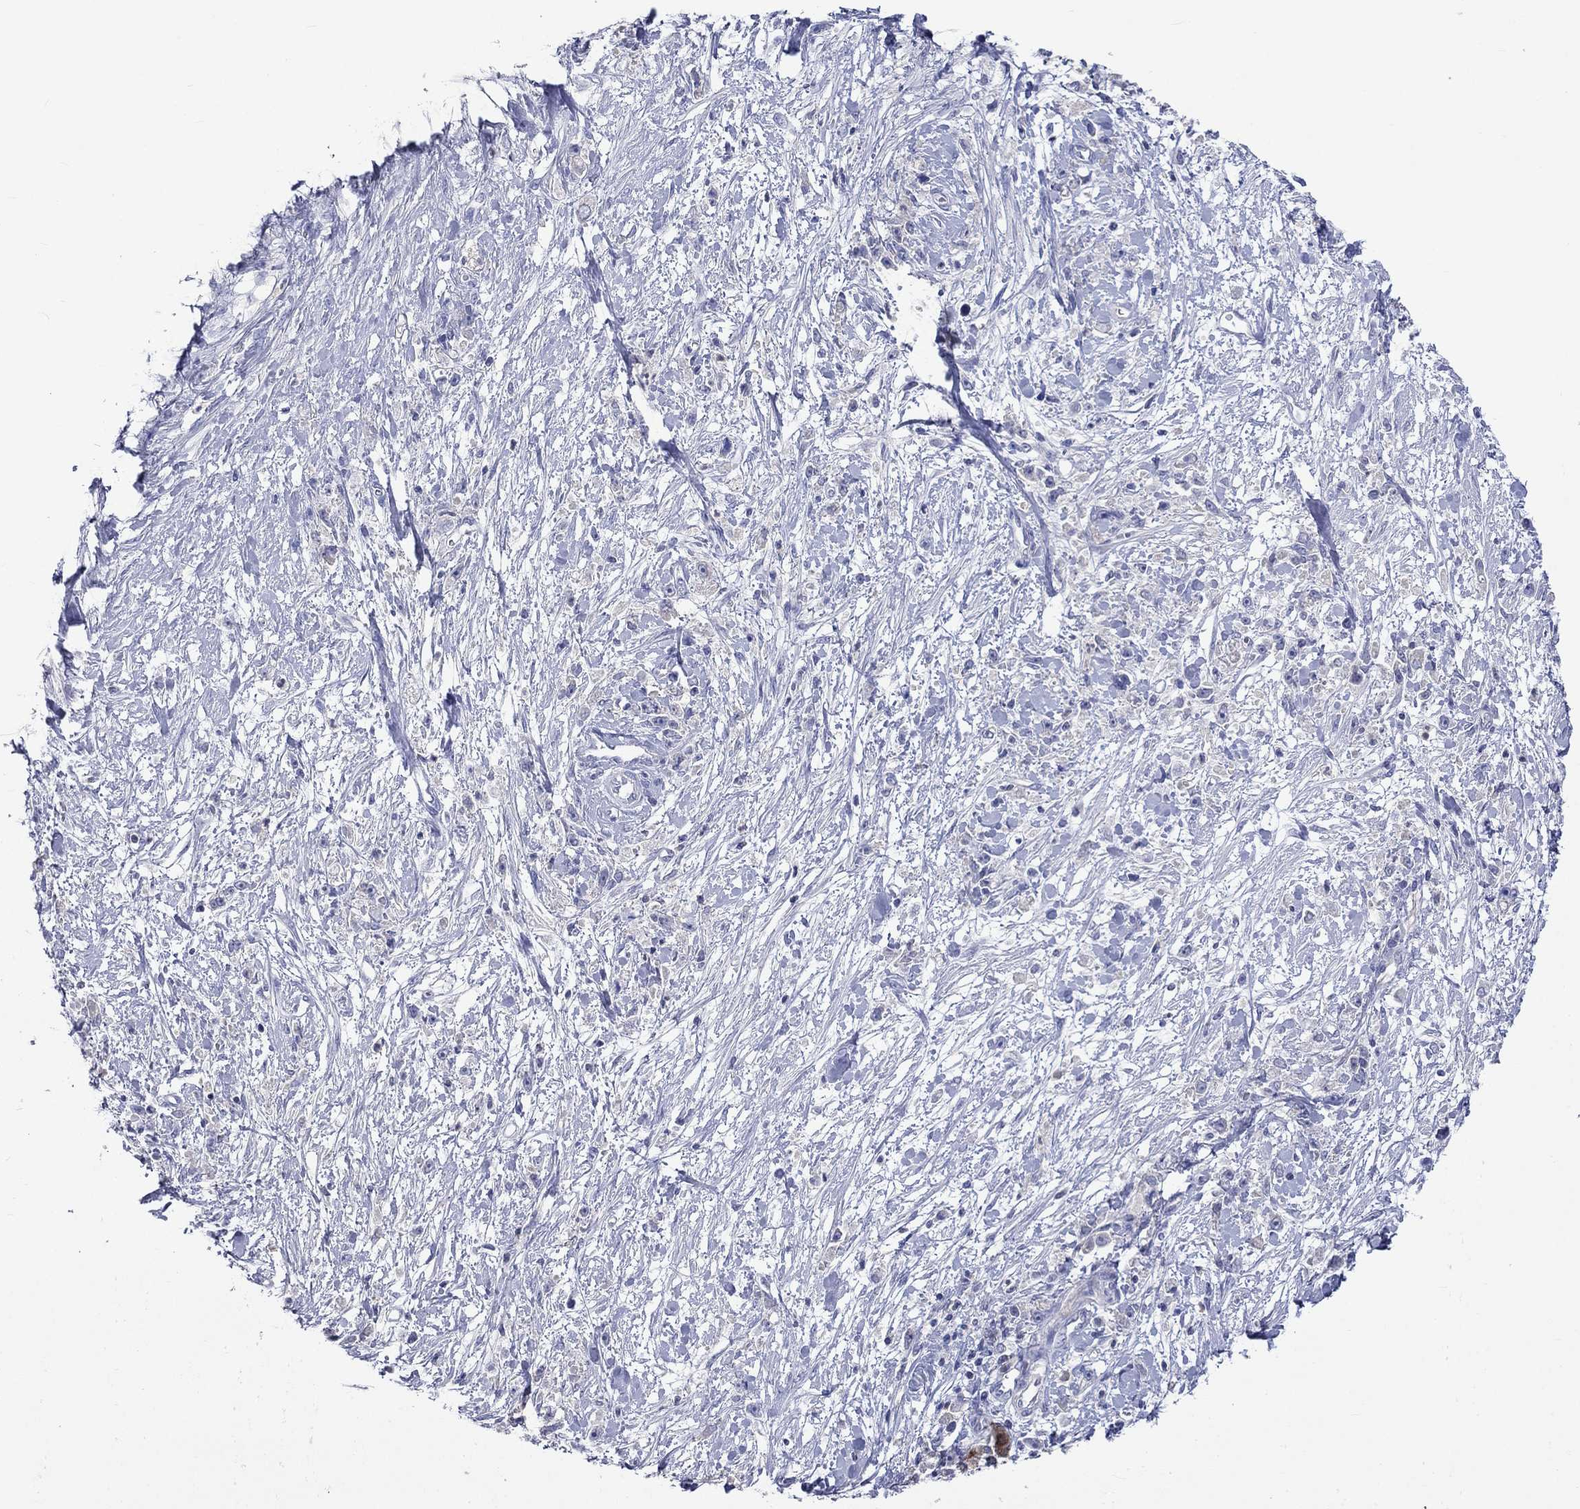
{"staining": {"intensity": "negative", "quantity": "none", "location": "none"}, "tissue": "stomach cancer", "cell_type": "Tumor cells", "image_type": "cancer", "snomed": [{"axis": "morphology", "description": "Adenocarcinoma, NOS"}, {"axis": "topography", "description": "Stomach"}], "caption": "IHC micrograph of stomach cancer (adenocarcinoma) stained for a protein (brown), which exhibits no expression in tumor cells. (DAB (3,3'-diaminobenzidine) IHC visualized using brightfield microscopy, high magnification).", "gene": "LRFN4", "patient": {"sex": "female", "age": 59}}